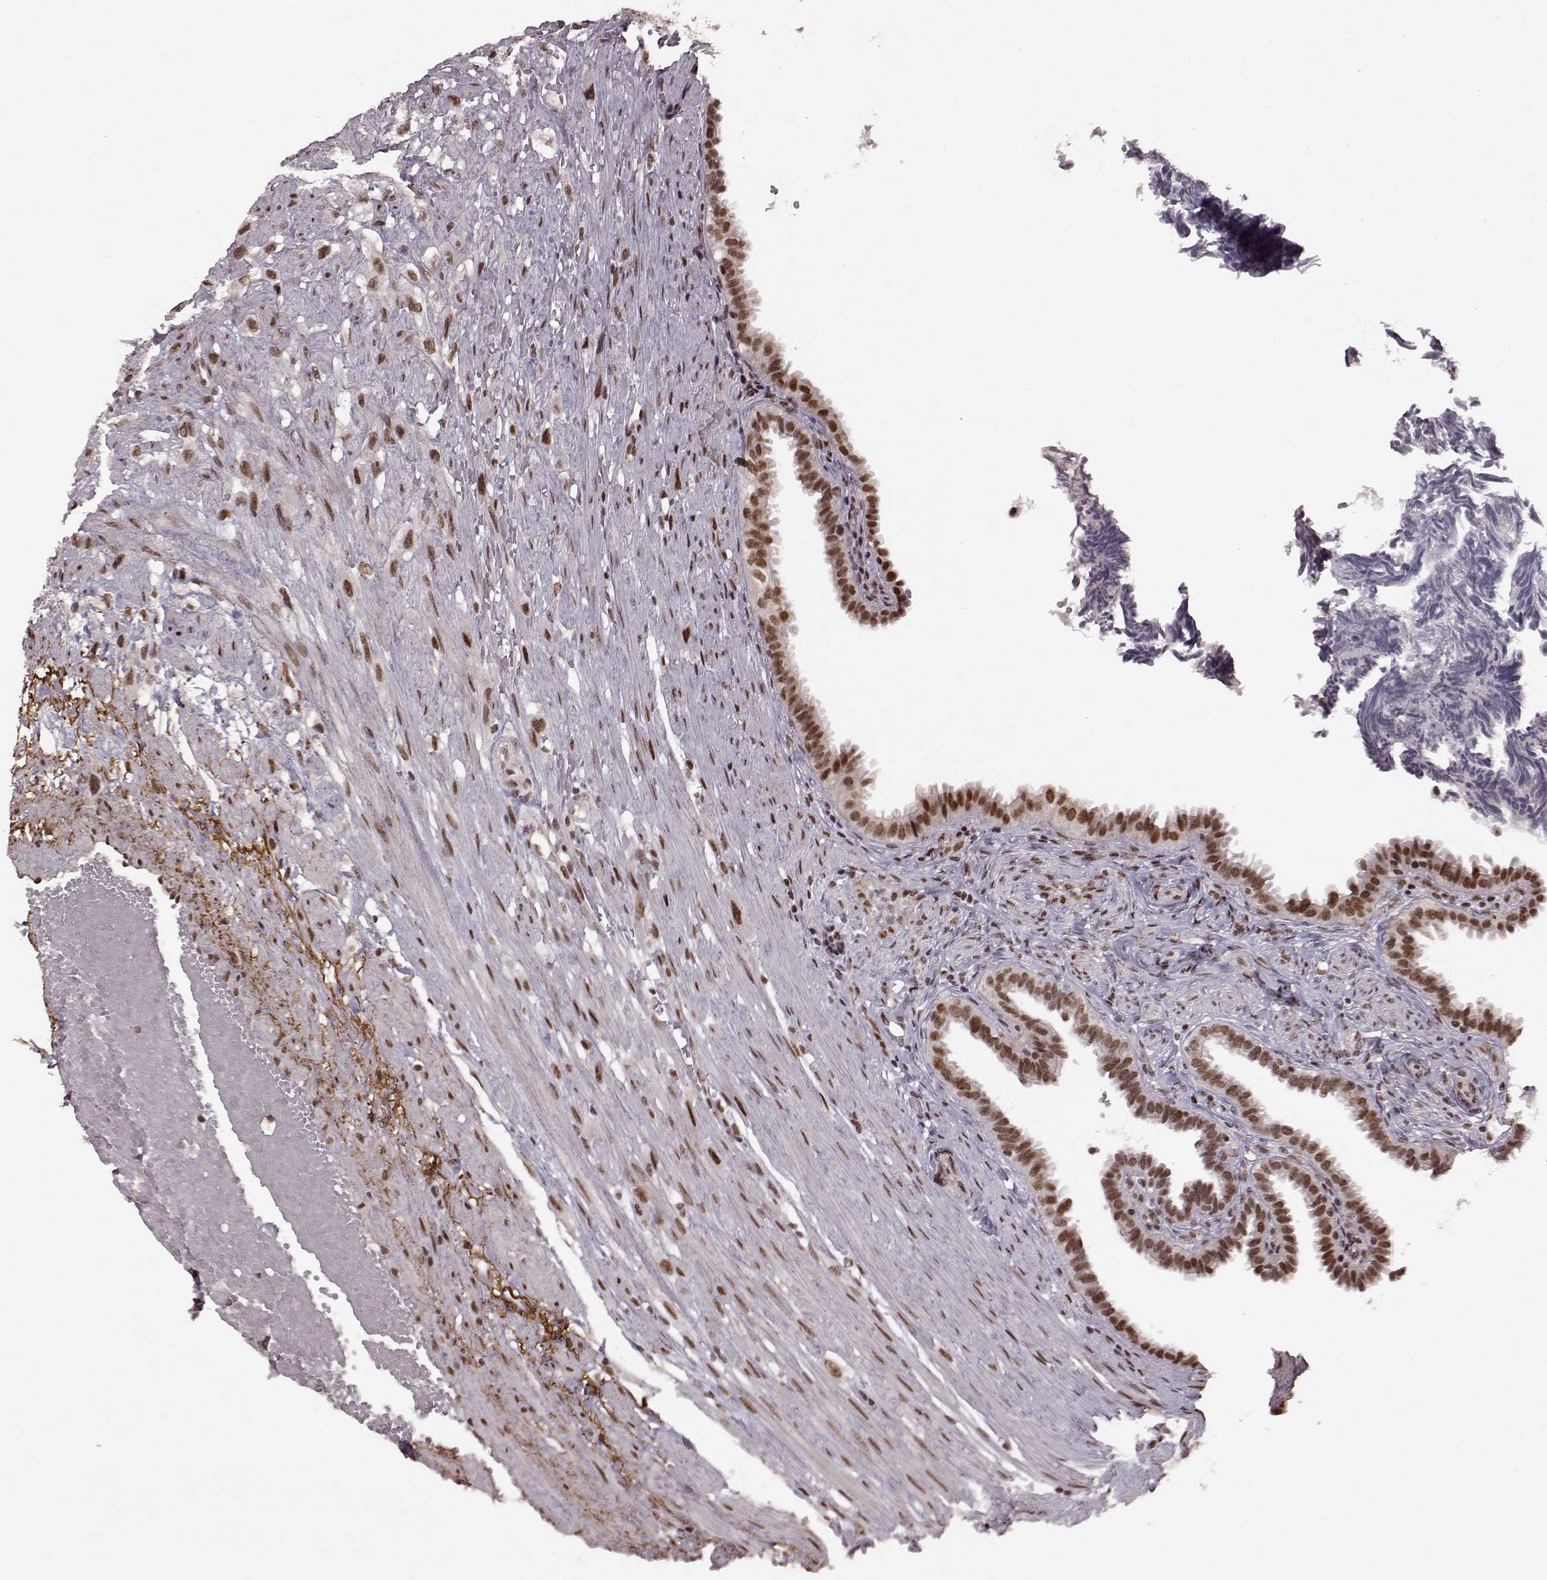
{"staining": {"intensity": "moderate", "quantity": ">75%", "location": "nuclear"}, "tissue": "fallopian tube", "cell_type": "Glandular cells", "image_type": "normal", "snomed": [{"axis": "morphology", "description": "Normal tissue, NOS"}, {"axis": "topography", "description": "Fallopian tube"}], "caption": "Immunohistochemistry (DAB) staining of benign fallopian tube shows moderate nuclear protein expression in approximately >75% of glandular cells.", "gene": "RRAGD", "patient": {"sex": "female", "age": 39}}